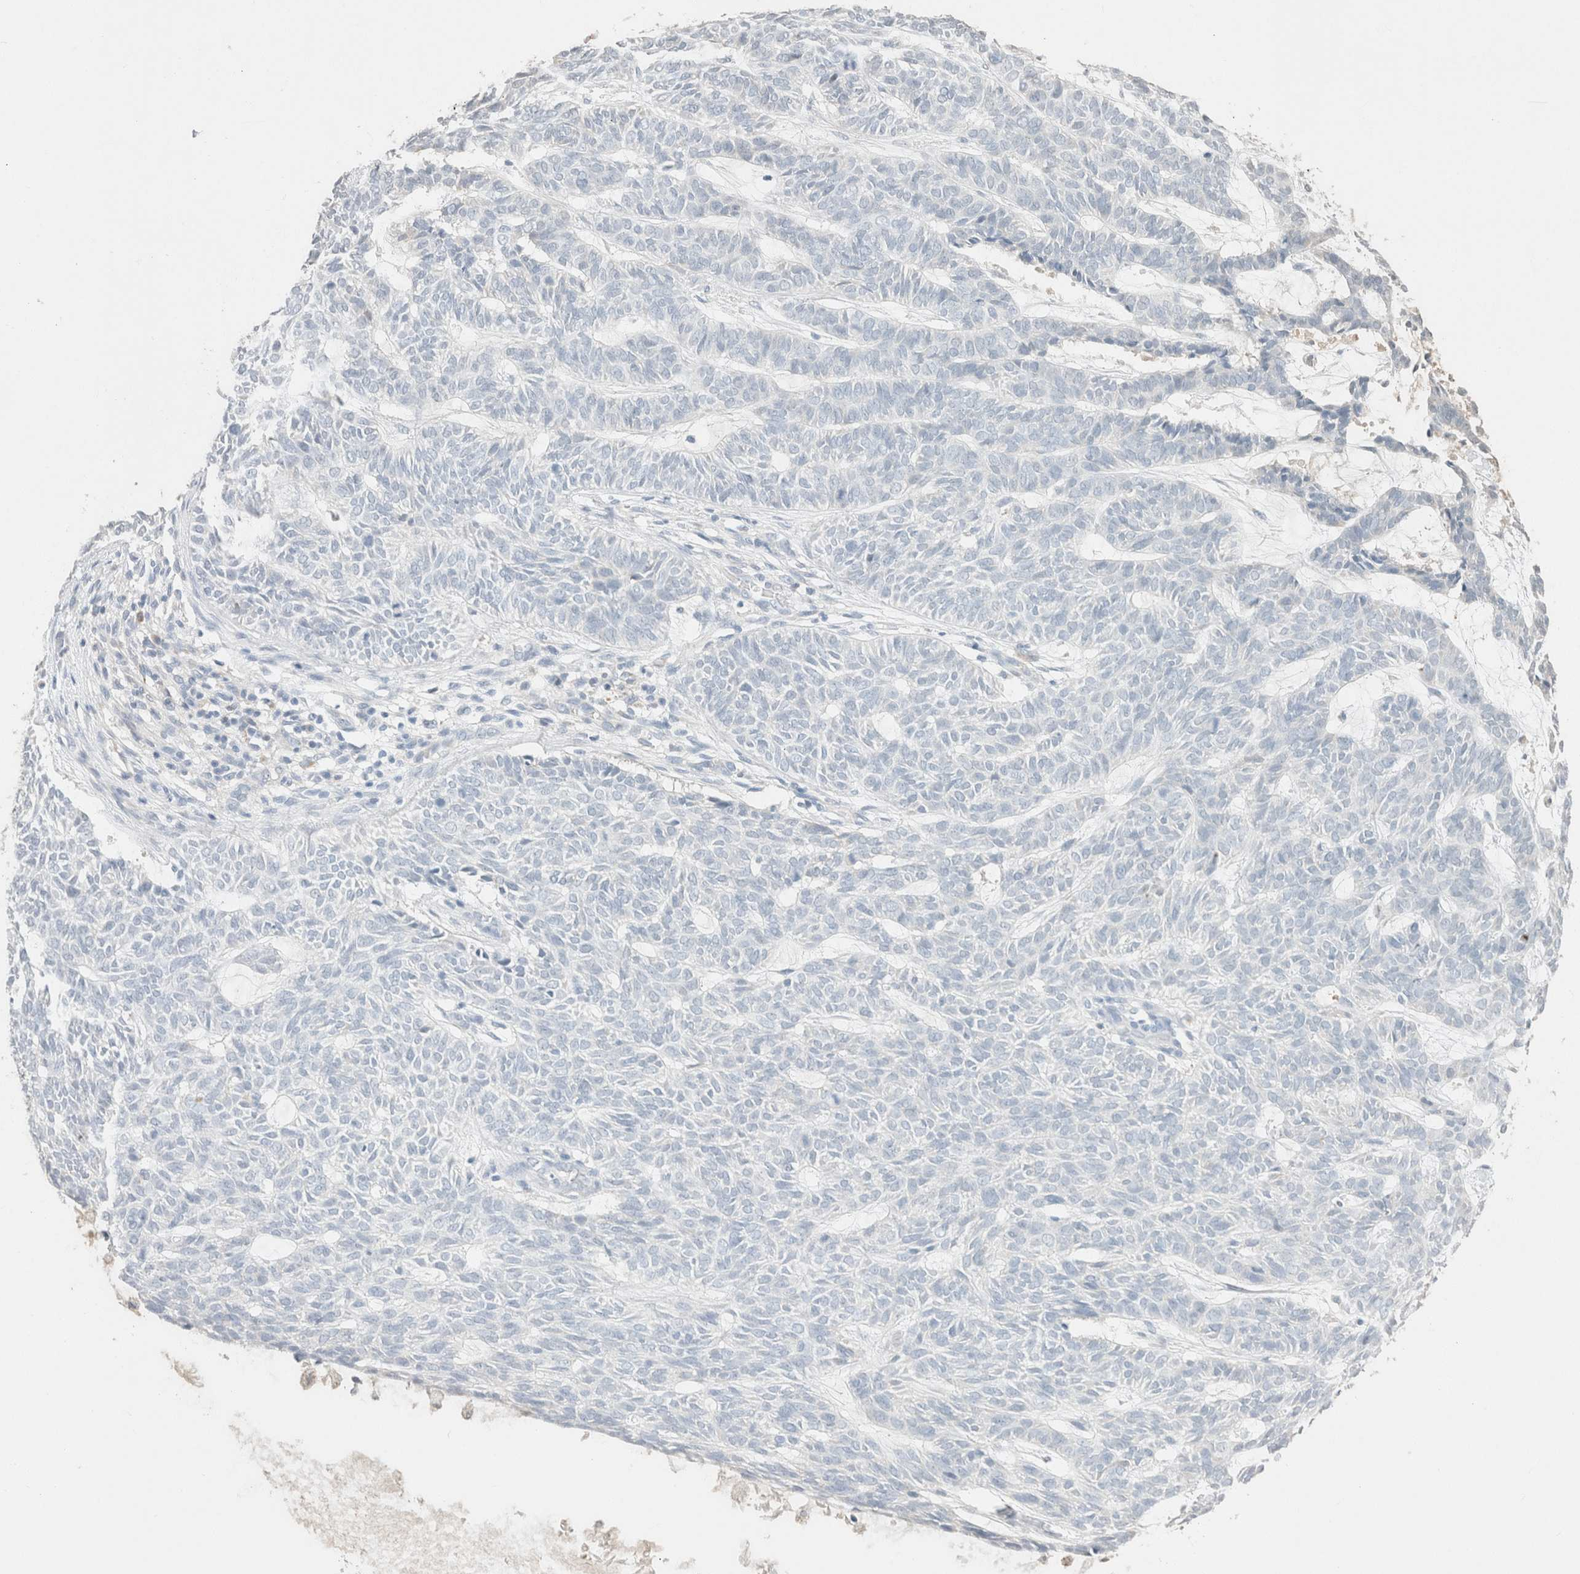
{"staining": {"intensity": "negative", "quantity": "none", "location": "none"}, "tissue": "skin cancer", "cell_type": "Tumor cells", "image_type": "cancer", "snomed": [{"axis": "morphology", "description": "Basal cell carcinoma"}, {"axis": "topography", "description": "Skin"}], "caption": "IHC of skin cancer (basal cell carcinoma) demonstrates no staining in tumor cells.", "gene": "CPA1", "patient": {"sex": "male", "age": 87}}